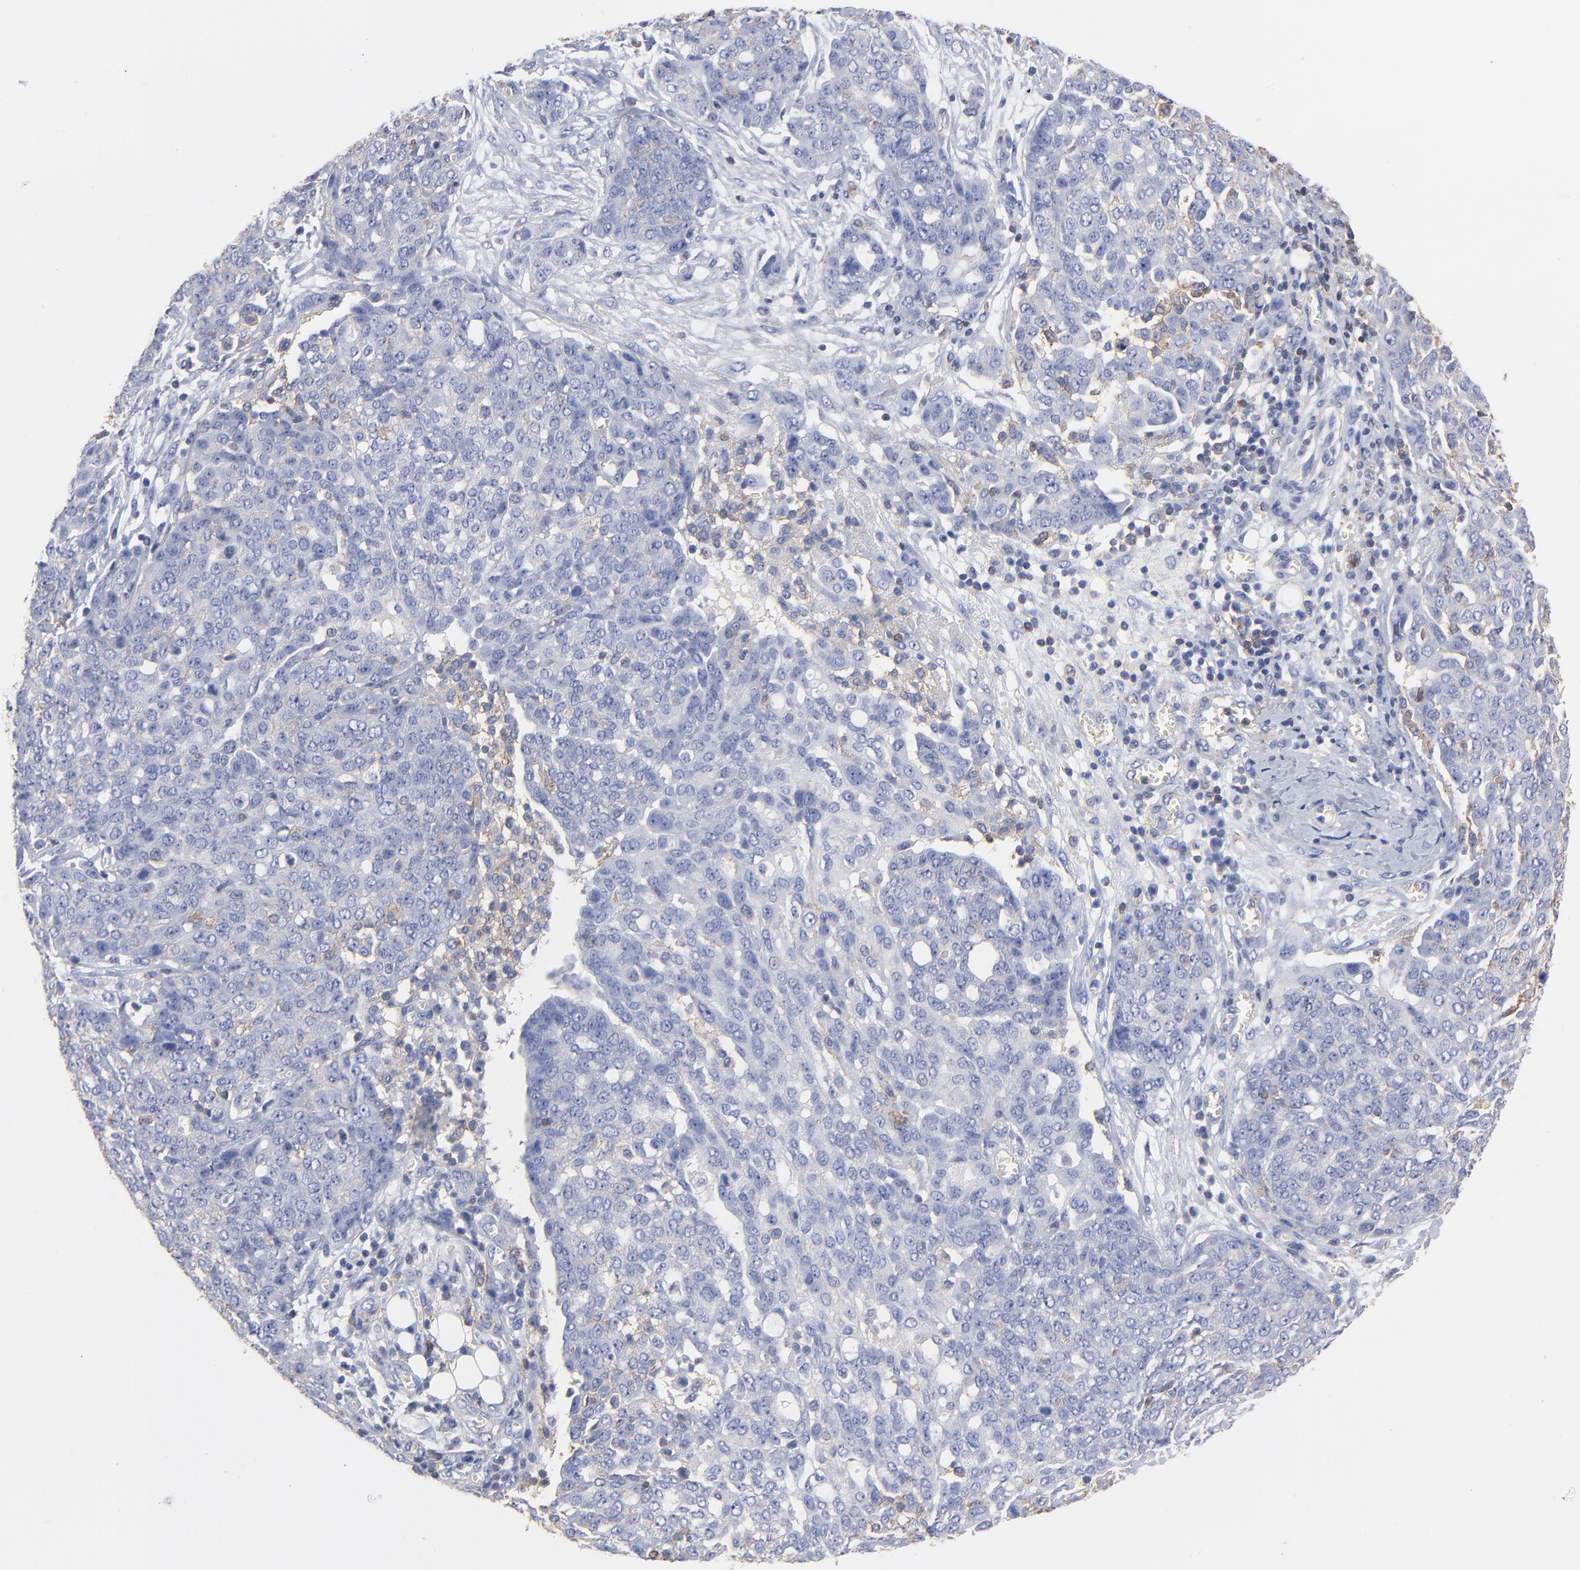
{"staining": {"intensity": "negative", "quantity": "none", "location": "none"}, "tissue": "ovarian cancer", "cell_type": "Tumor cells", "image_type": "cancer", "snomed": [{"axis": "morphology", "description": "Cystadenocarcinoma, serous, NOS"}, {"axis": "topography", "description": "Soft tissue"}, {"axis": "topography", "description": "Ovary"}], "caption": "Histopathology image shows no significant protein staining in tumor cells of ovarian cancer (serous cystadenocarcinoma).", "gene": "ASL", "patient": {"sex": "female", "age": 57}}